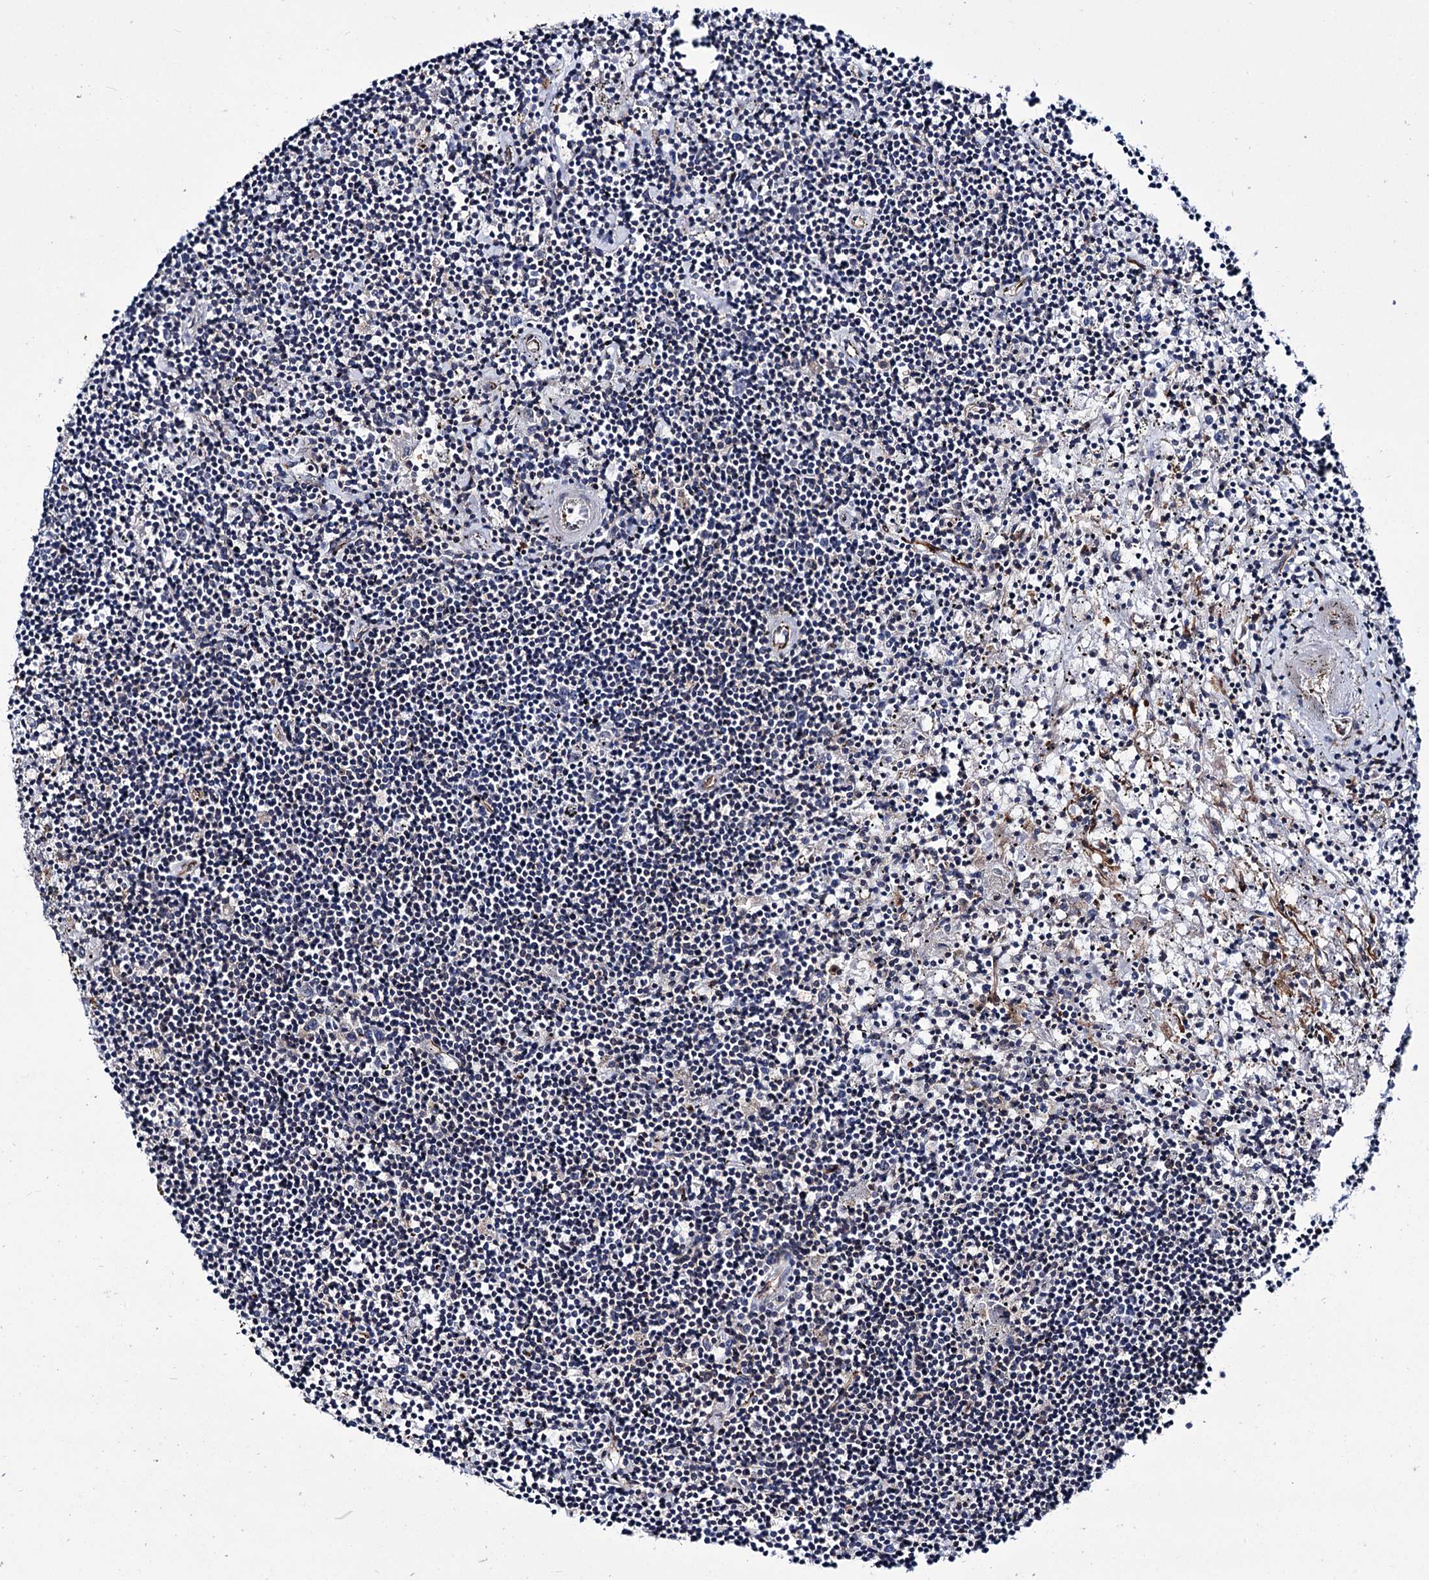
{"staining": {"intensity": "negative", "quantity": "none", "location": "none"}, "tissue": "lymphoma", "cell_type": "Tumor cells", "image_type": "cancer", "snomed": [{"axis": "morphology", "description": "Malignant lymphoma, non-Hodgkin's type, Low grade"}, {"axis": "topography", "description": "Spleen"}], "caption": "Immunohistochemical staining of human lymphoma exhibits no significant positivity in tumor cells. (Stains: DAB IHC with hematoxylin counter stain, Microscopy: brightfield microscopy at high magnification).", "gene": "AXL", "patient": {"sex": "male", "age": 76}}